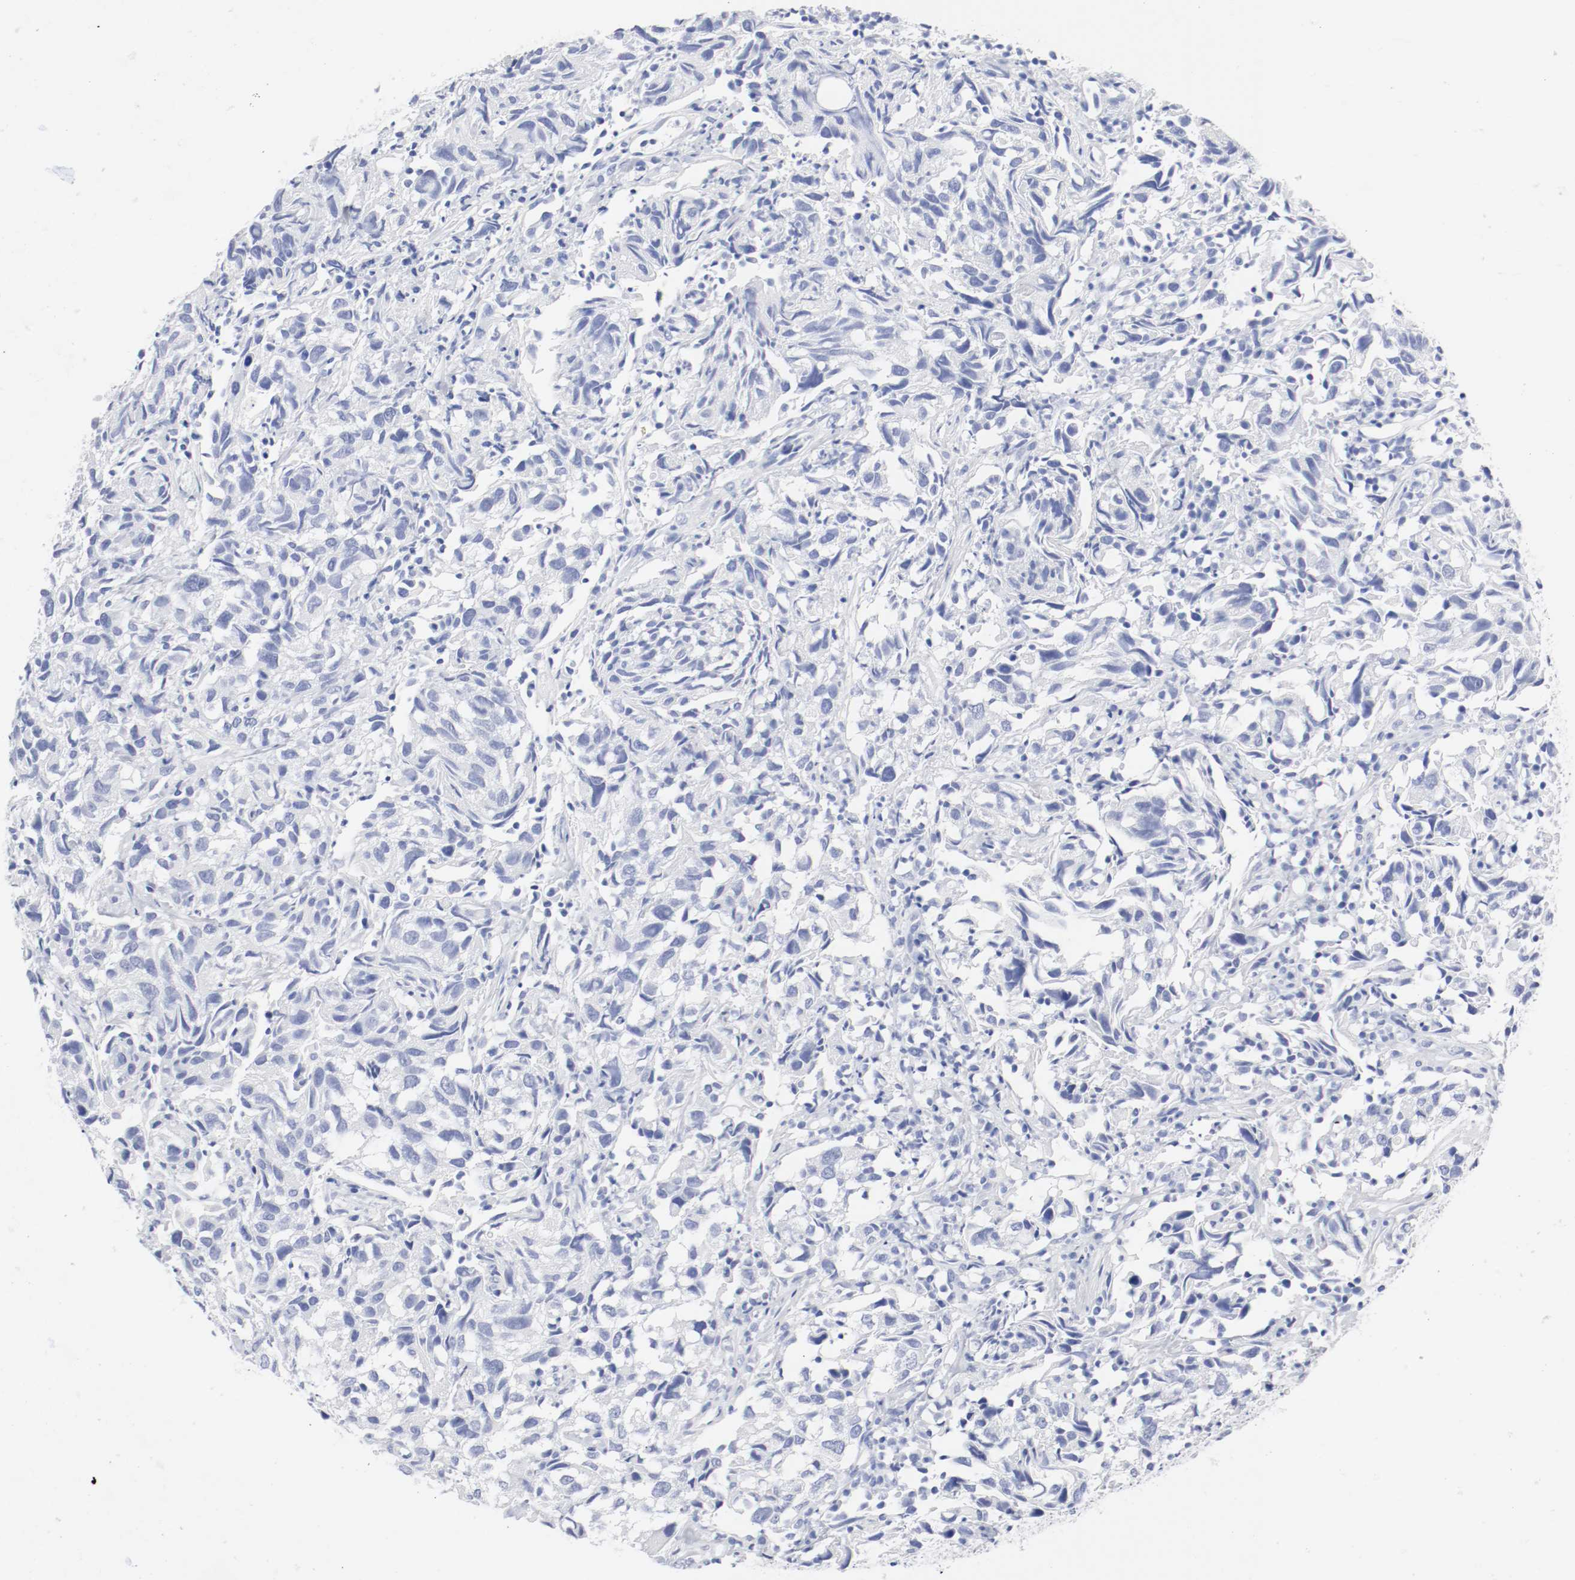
{"staining": {"intensity": "negative", "quantity": "none", "location": "none"}, "tissue": "urothelial cancer", "cell_type": "Tumor cells", "image_type": "cancer", "snomed": [{"axis": "morphology", "description": "Urothelial carcinoma, High grade"}, {"axis": "topography", "description": "Urinary bladder"}], "caption": "Urothelial cancer stained for a protein using IHC displays no positivity tumor cells.", "gene": "GAD1", "patient": {"sex": "female", "age": 75}}